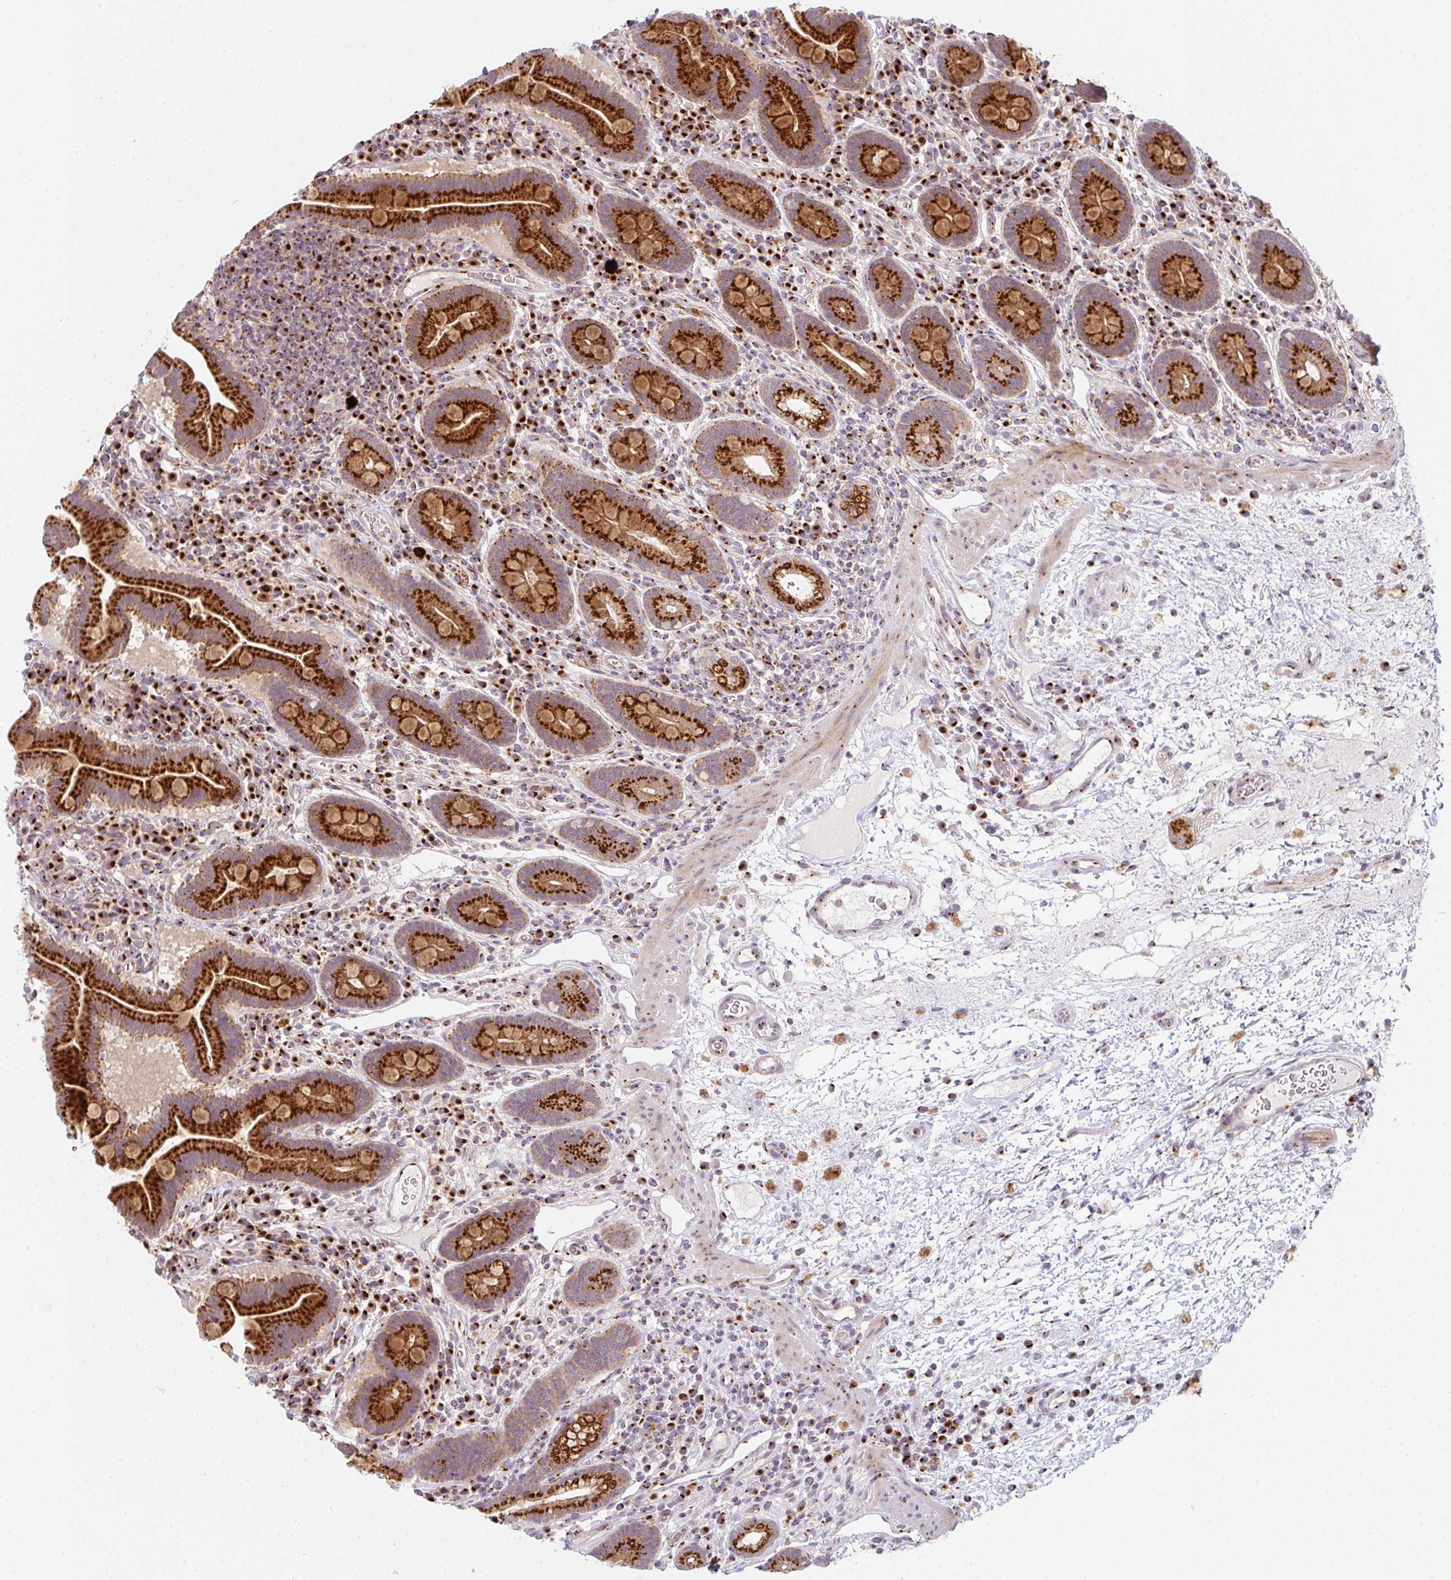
{"staining": {"intensity": "strong", "quantity": ">75%", "location": "cytoplasmic/membranous"}, "tissue": "small intestine", "cell_type": "Glandular cells", "image_type": "normal", "snomed": [{"axis": "morphology", "description": "Normal tissue, NOS"}, {"axis": "topography", "description": "Small intestine"}], "caption": "Protein staining by immunohistochemistry (IHC) exhibits strong cytoplasmic/membranous positivity in about >75% of glandular cells in benign small intestine. (DAB IHC with brightfield microscopy, high magnification).", "gene": "GVQW3", "patient": {"sex": "male", "age": 26}}